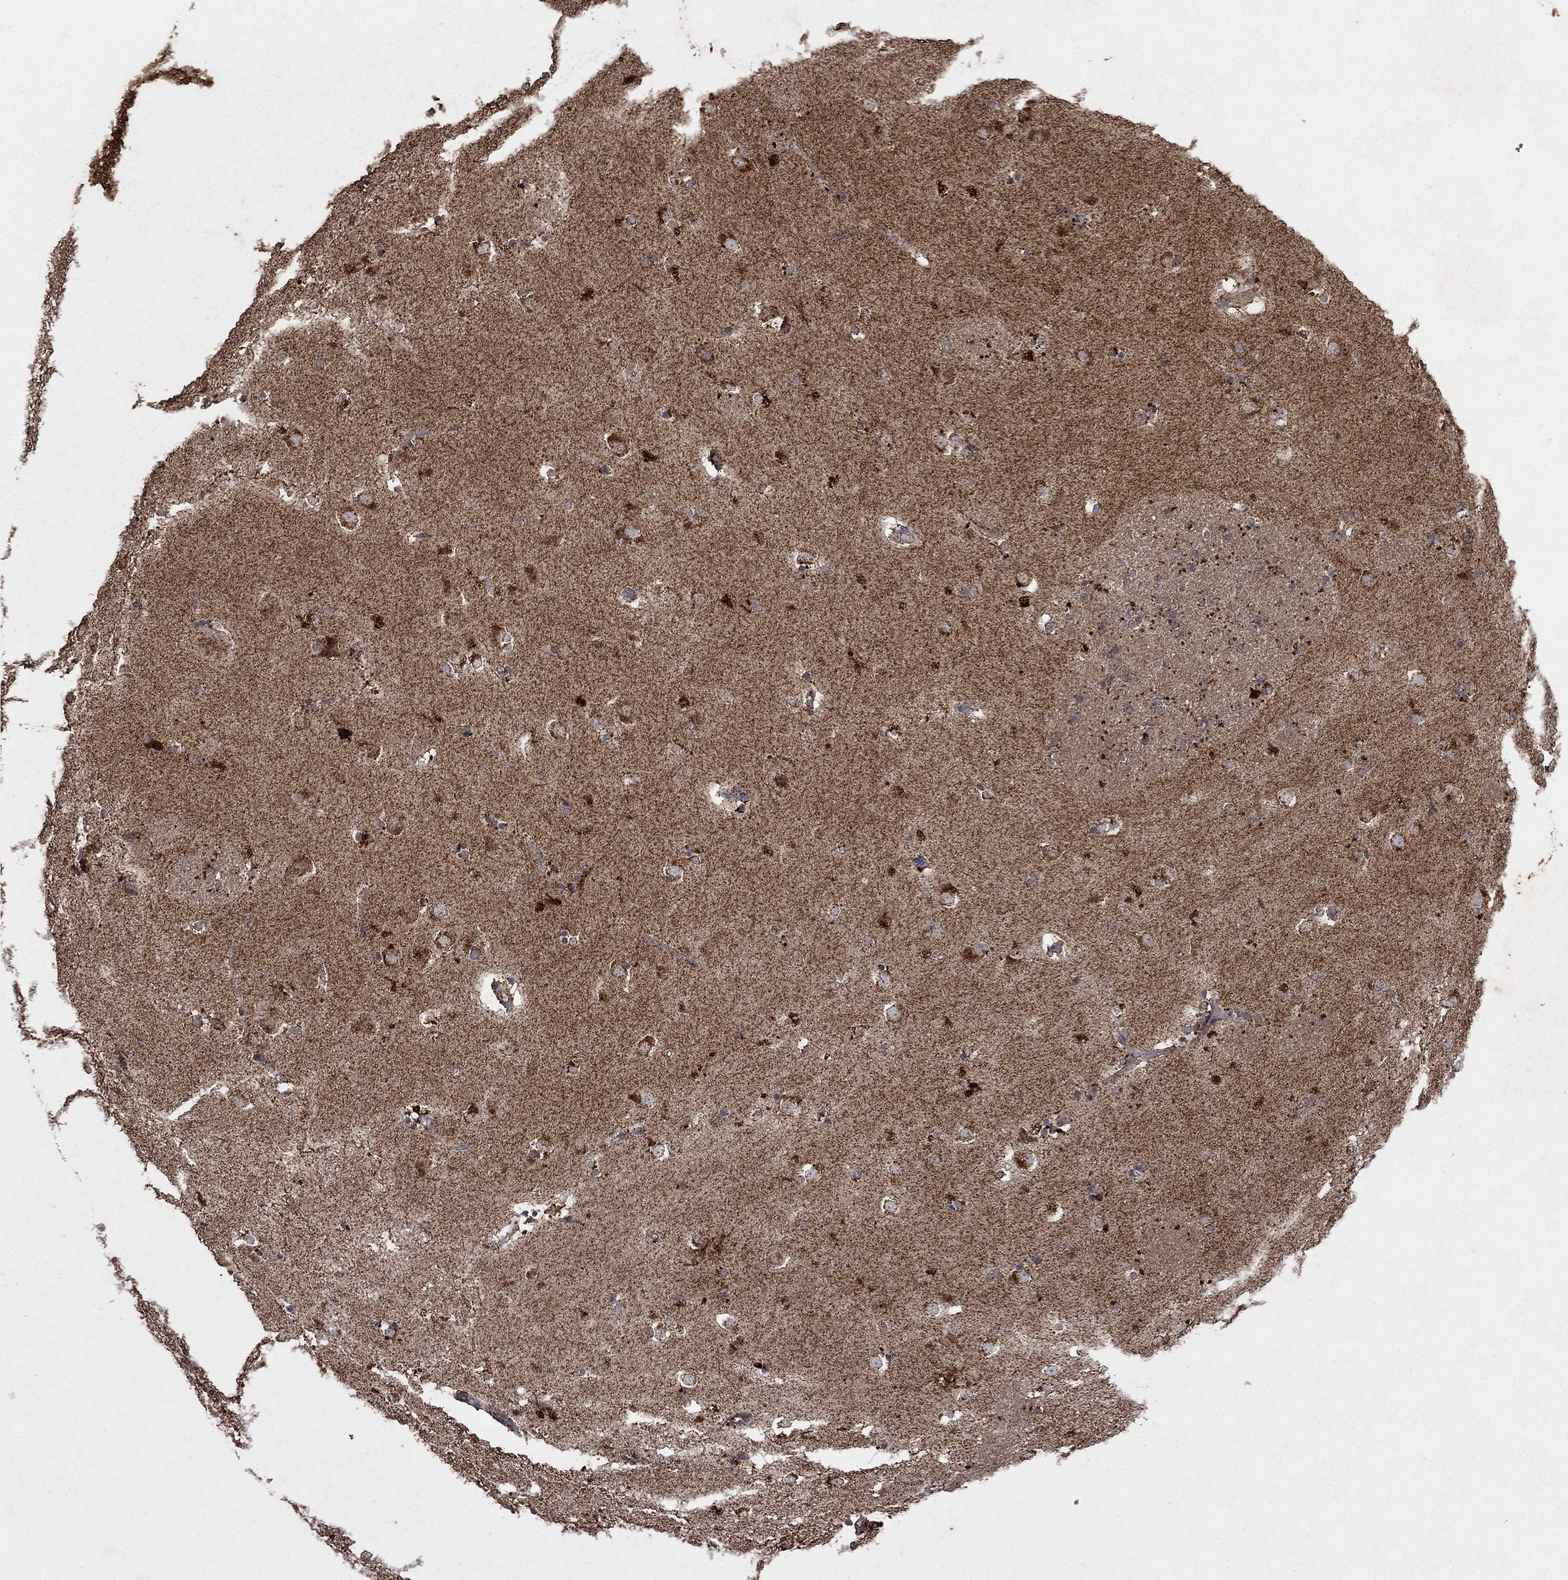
{"staining": {"intensity": "strong", "quantity": "25%-75%", "location": "cytoplasmic/membranous"}, "tissue": "caudate", "cell_type": "Glial cells", "image_type": "normal", "snomed": [{"axis": "morphology", "description": "Normal tissue, NOS"}, {"axis": "topography", "description": "Lateral ventricle wall"}], "caption": "A brown stain highlights strong cytoplasmic/membranous expression of a protein in glial cells of benign caudate. The staining was performed using DAB (3,3'-diaminobenzidine), with brown indicating positive protein expression. Nuclei are stained blue with hematoxylin.", "gene": "DPH1", "patient": {"sex": "male", "age": 51}}